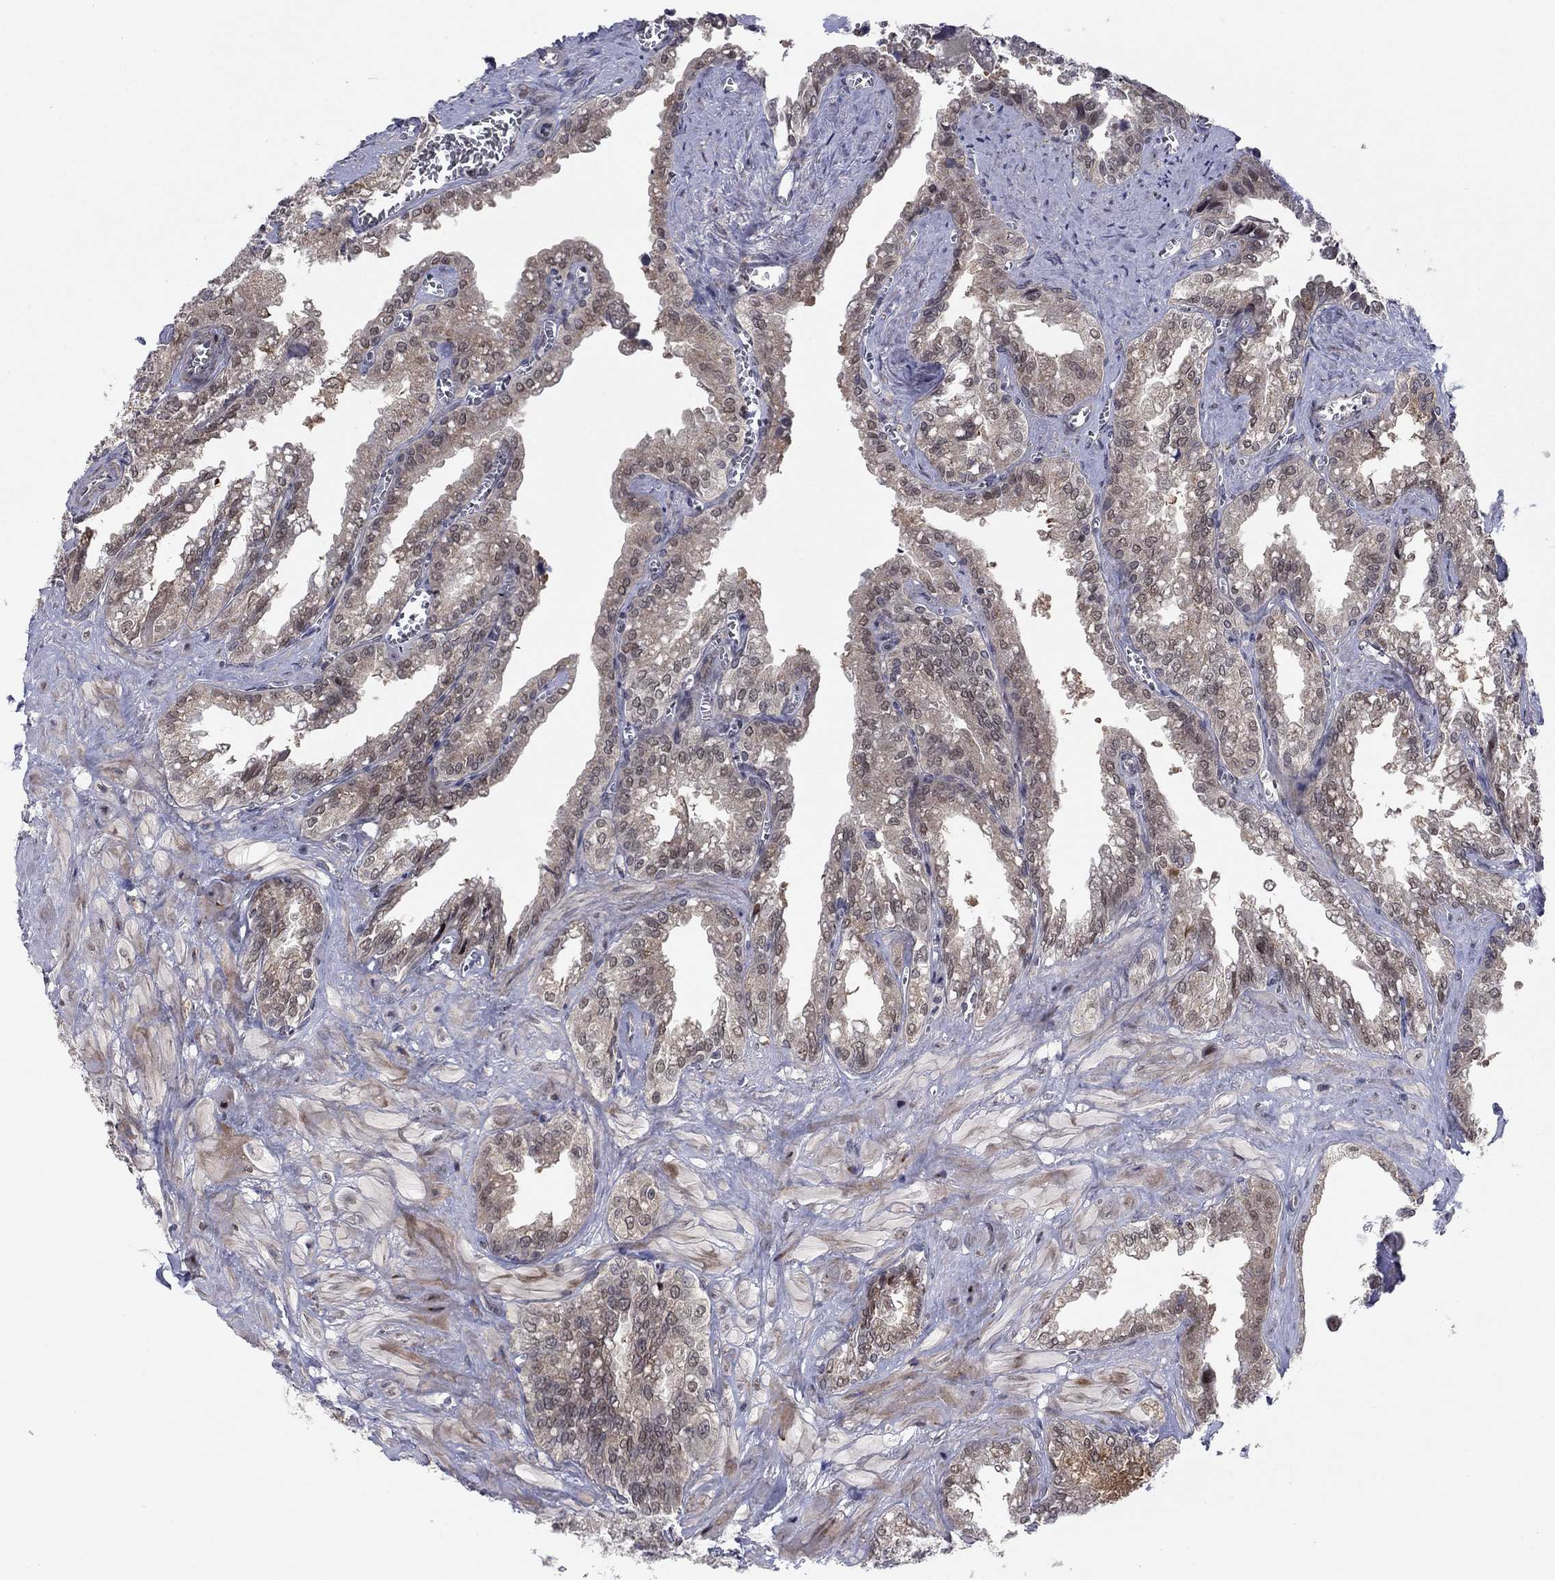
{"staining": {"intensity": "moderate", "quantity": "25%-75%", "location": "cytoplasmic/membranous"}, "tissue": "seminal vesicle", "cell_type": "Glandular cells", "image_type": "normal", "snomed": [{"axis": "morphology", "description": "Normal tissue, NOS"}, {"axis": "topography", "description": "Seminal veicle"}], "caption": "Seminal vesicle stained with IHC demonstrates moderate cytoplasmic/membranous positivity in about 25%-75% of glandular cells.", "gene": "PSMC1", "patient": {"sex": "male", "age": 67}}